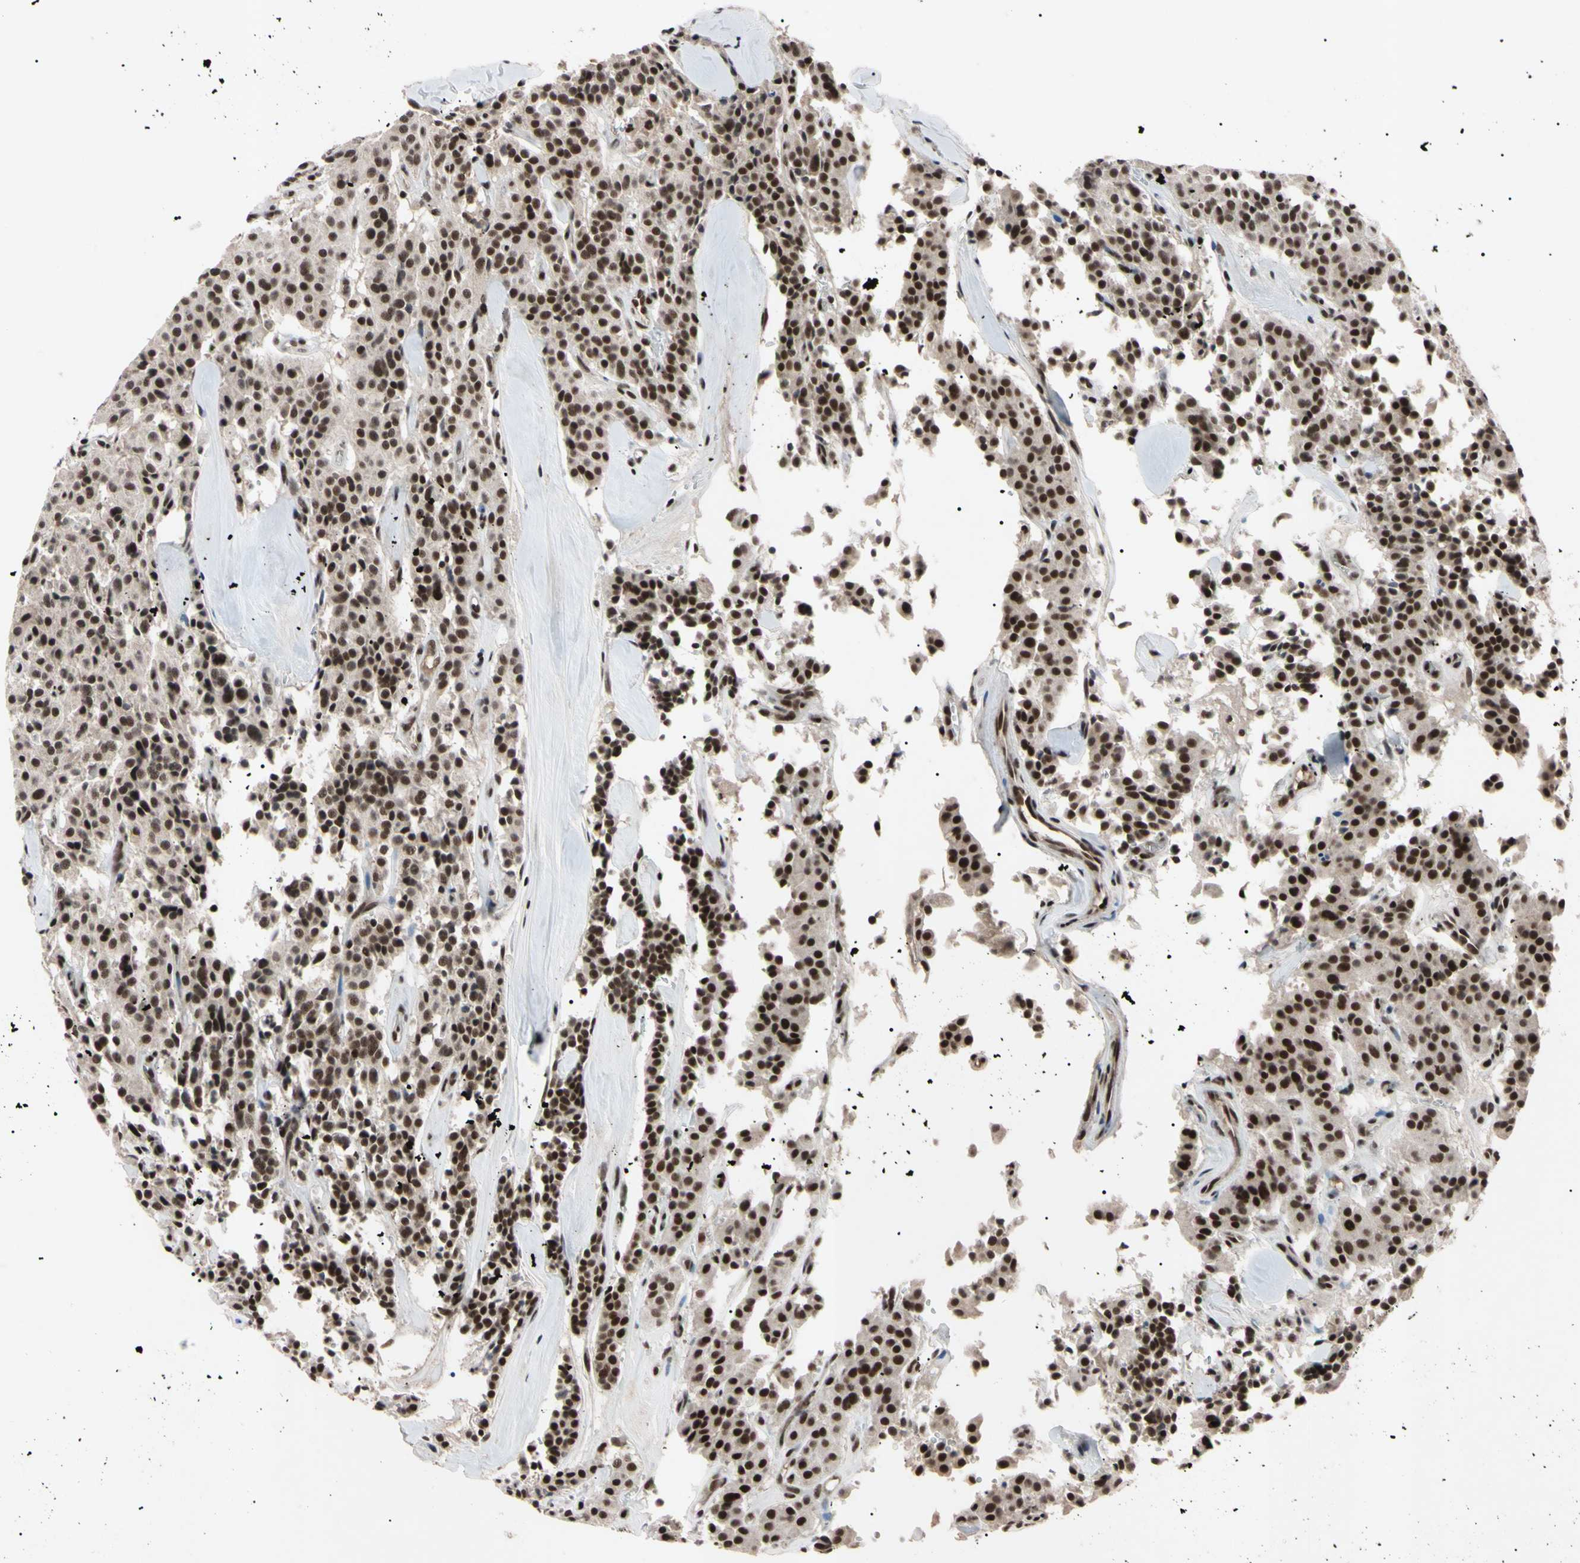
{"staining": {"intensity": "strong", "quantity": "25%-75%", "location": "nuclear"}, "tissue": "carcinoid", "cell_type": "Tumor cells", "image_type": "cancer", "snomed": [{"axis": "morphology", "description": "Carcinoid, malignant, NOS"}, {"axis": "topography", "description": "Lung"}], "caption": "A brown stain labels strong nuclear expression of a protein in human carcinoid tumor cells.", "gene": "YY1", "patient": {"sex": "male", "age": 30}}